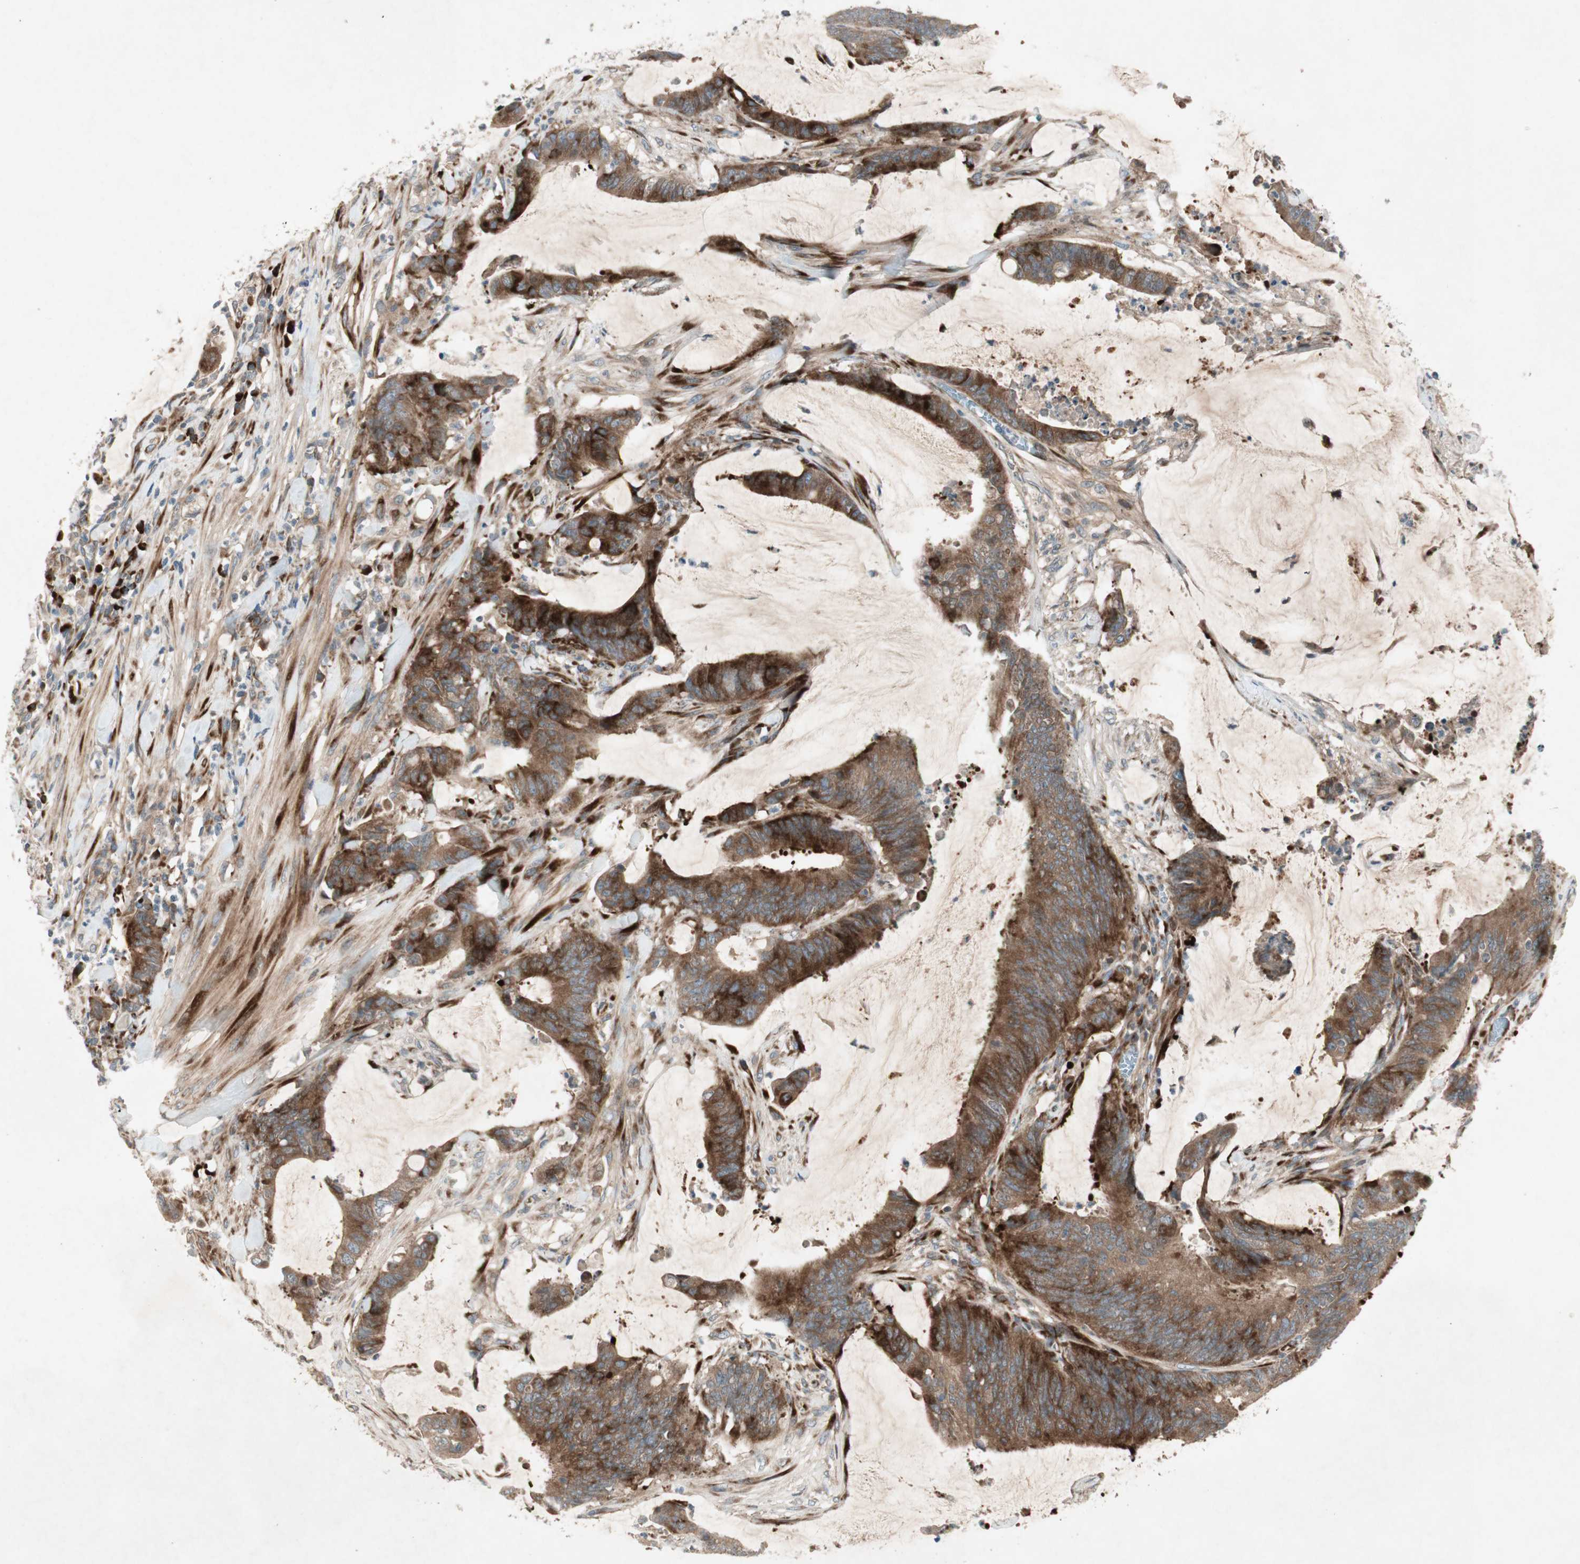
{"staining": {"intensity": "strong", "quantity": ">75%", "location": "cytoplasmic/membranous"}, "tissue": "colorectal cancer", "cell_type": "Tumor cells", "image_type": "cancer", "snomed": [{"axis": "morphology", "description": "Adenocarcinoma, NOS"}, {"axis": "topography", "description": "Rectum"}], "caption": "IHC (DAB) staining of human adenocarcinoma (colorectal) displays strong cytoplasmic/membranous protein staining in about >75% of tumor cells. (Stains: DAB in brown, nuclei in blue, Microscopy: brightfield microscopy at high magnification).", "gene": "APOO", "patient": {"sex": "female", "age": 66}}